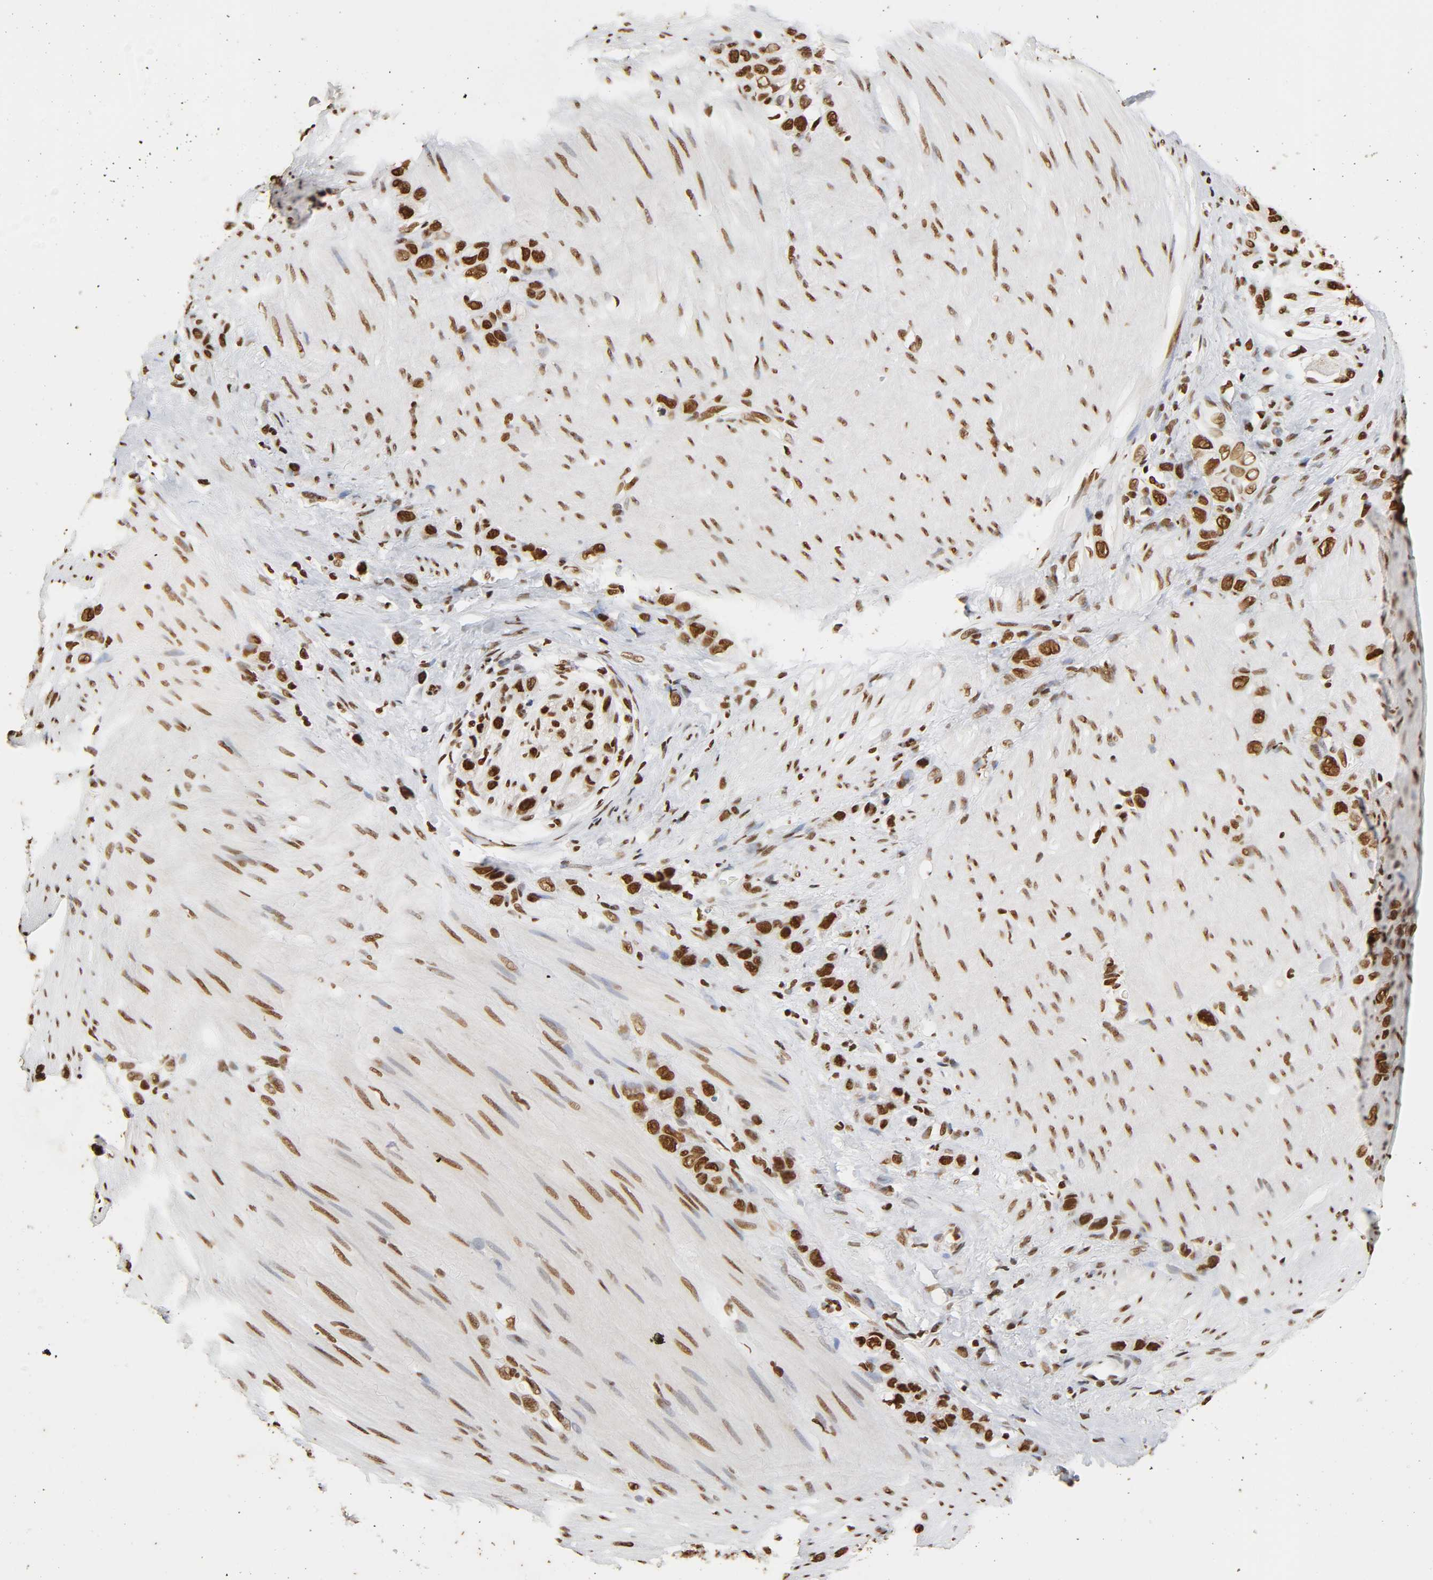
{"staining": {"intensity": "strong", "quantity": ">75%", "location": "nuclear"}, "tissue": "stomach cancer", "cell_type": "Tumor cells", "image_type": "cancer", "snomed": [{"axis": "morphology", "description": "Normal tissue, NOS"}, {"axis": "morphology", "description": "Adenocarcinoma, NOS"}, {"axis": "morphology", "description": "Adenocarcinoma, High grade"}, {"axis": "topography", "description": "Stomach, upper"}, {"axis": "topography", "description": "Stomach"}], "caption": "A micrograph of stomach adenocarcinoma (high-grade) stained for a protein reveals strong nuclear brown staining in tumor cells.", "gene": "HNRNPC", "patient": {"sex": "female", "age": 65}}